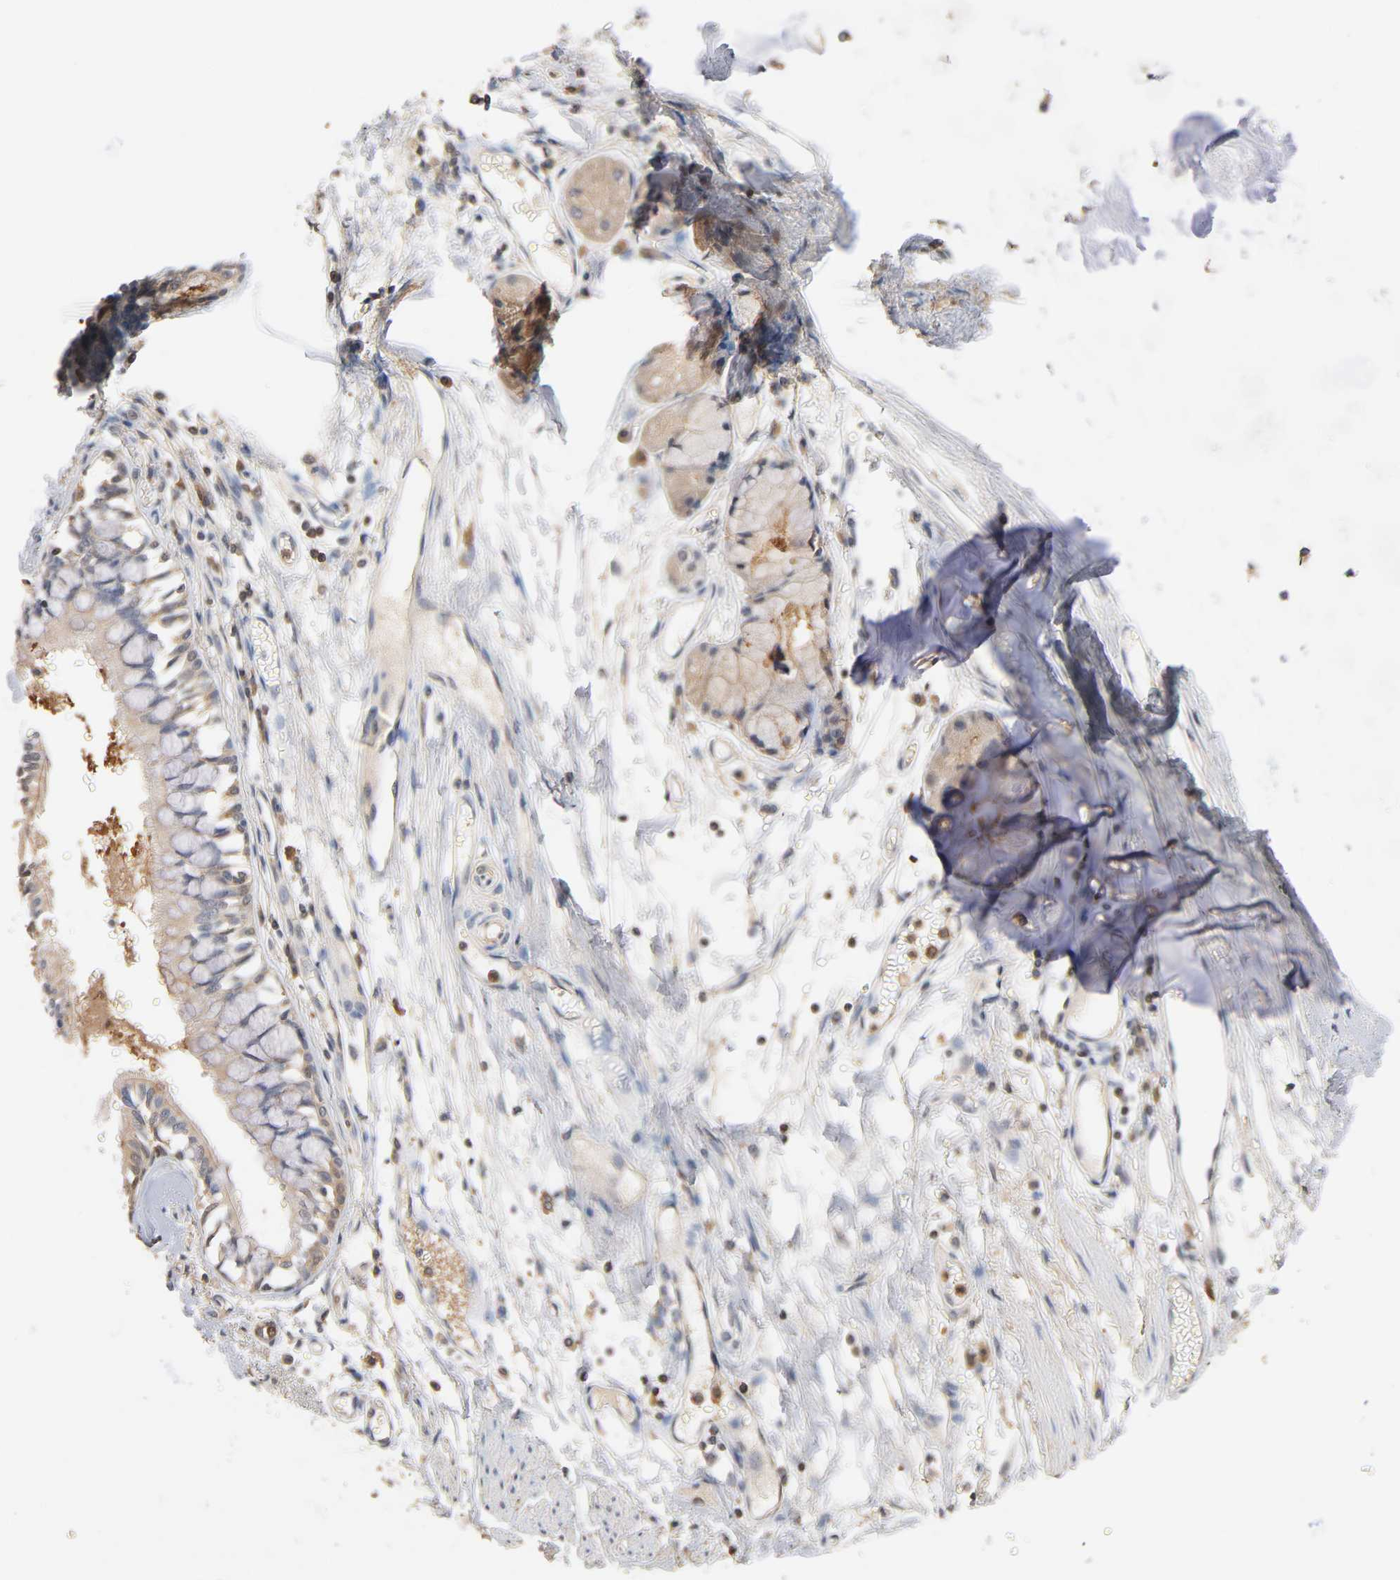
{"staining": {"intensity": "moderate", "quantity": ">75%", "location": "cytoplasmic/membranous"}, "tissue": "bronchus", "cell_type": "Respiratory epithelial cells", "image_type": "normal", "snomed": [{"axis": "morphology", "description": "Normal tissue, NOS"}, {"axis": "topography", "description": "Bronchus"}, {"axis": "topography", "description": "Lung"}], "caption": "The immunohistochemical stain highlights moderate cytoplasmic/membranous positivity in respiratory epithelial cells of unremarkable bronchus. Immunohistochemistry stains the protein of interest in brown and the nuclei are stained blue.", "gene": "ALDOA", "patient": {"sex": "female", "age": 56}}